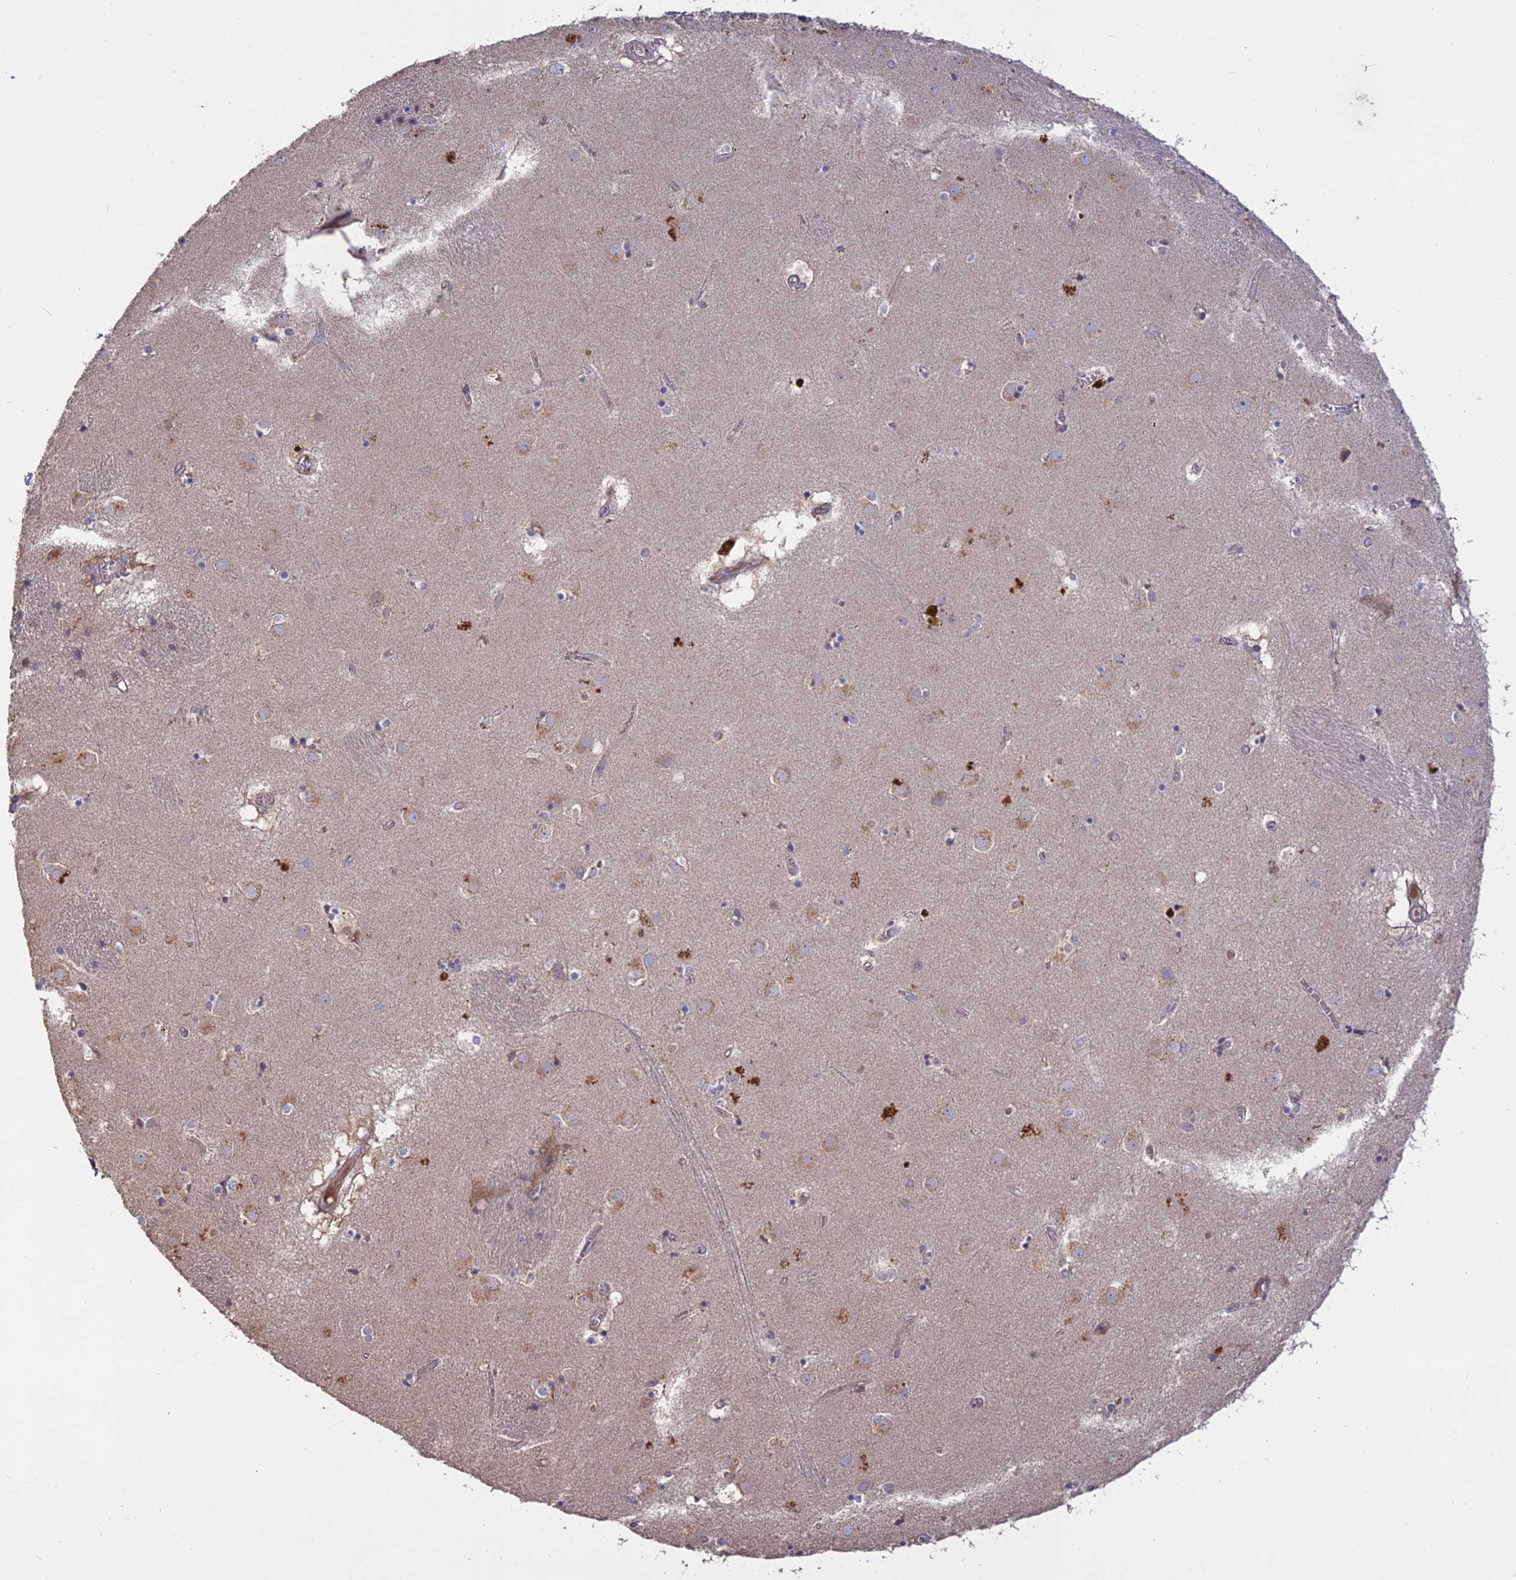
{"staining": {"intensity": "negative", "quantity": "none", "location": "none"}, "tissue": "caudate", "cell_type": "Glial cells", "image_type": "normal", "snomed": [{"axis": "morphology", "description": "Normal tissue, NOS"}, {"axis": "topography", "description": "Lateral ventricle wall"}], "caption": "Immunohistochemistry (IHC) photomicrograph of unremarkable human caudate stained for a protein (brown), which demonstrates no positivity in glial cells.", "gene": "PPIC", "patient": {"sex": "male", "age": 70}}